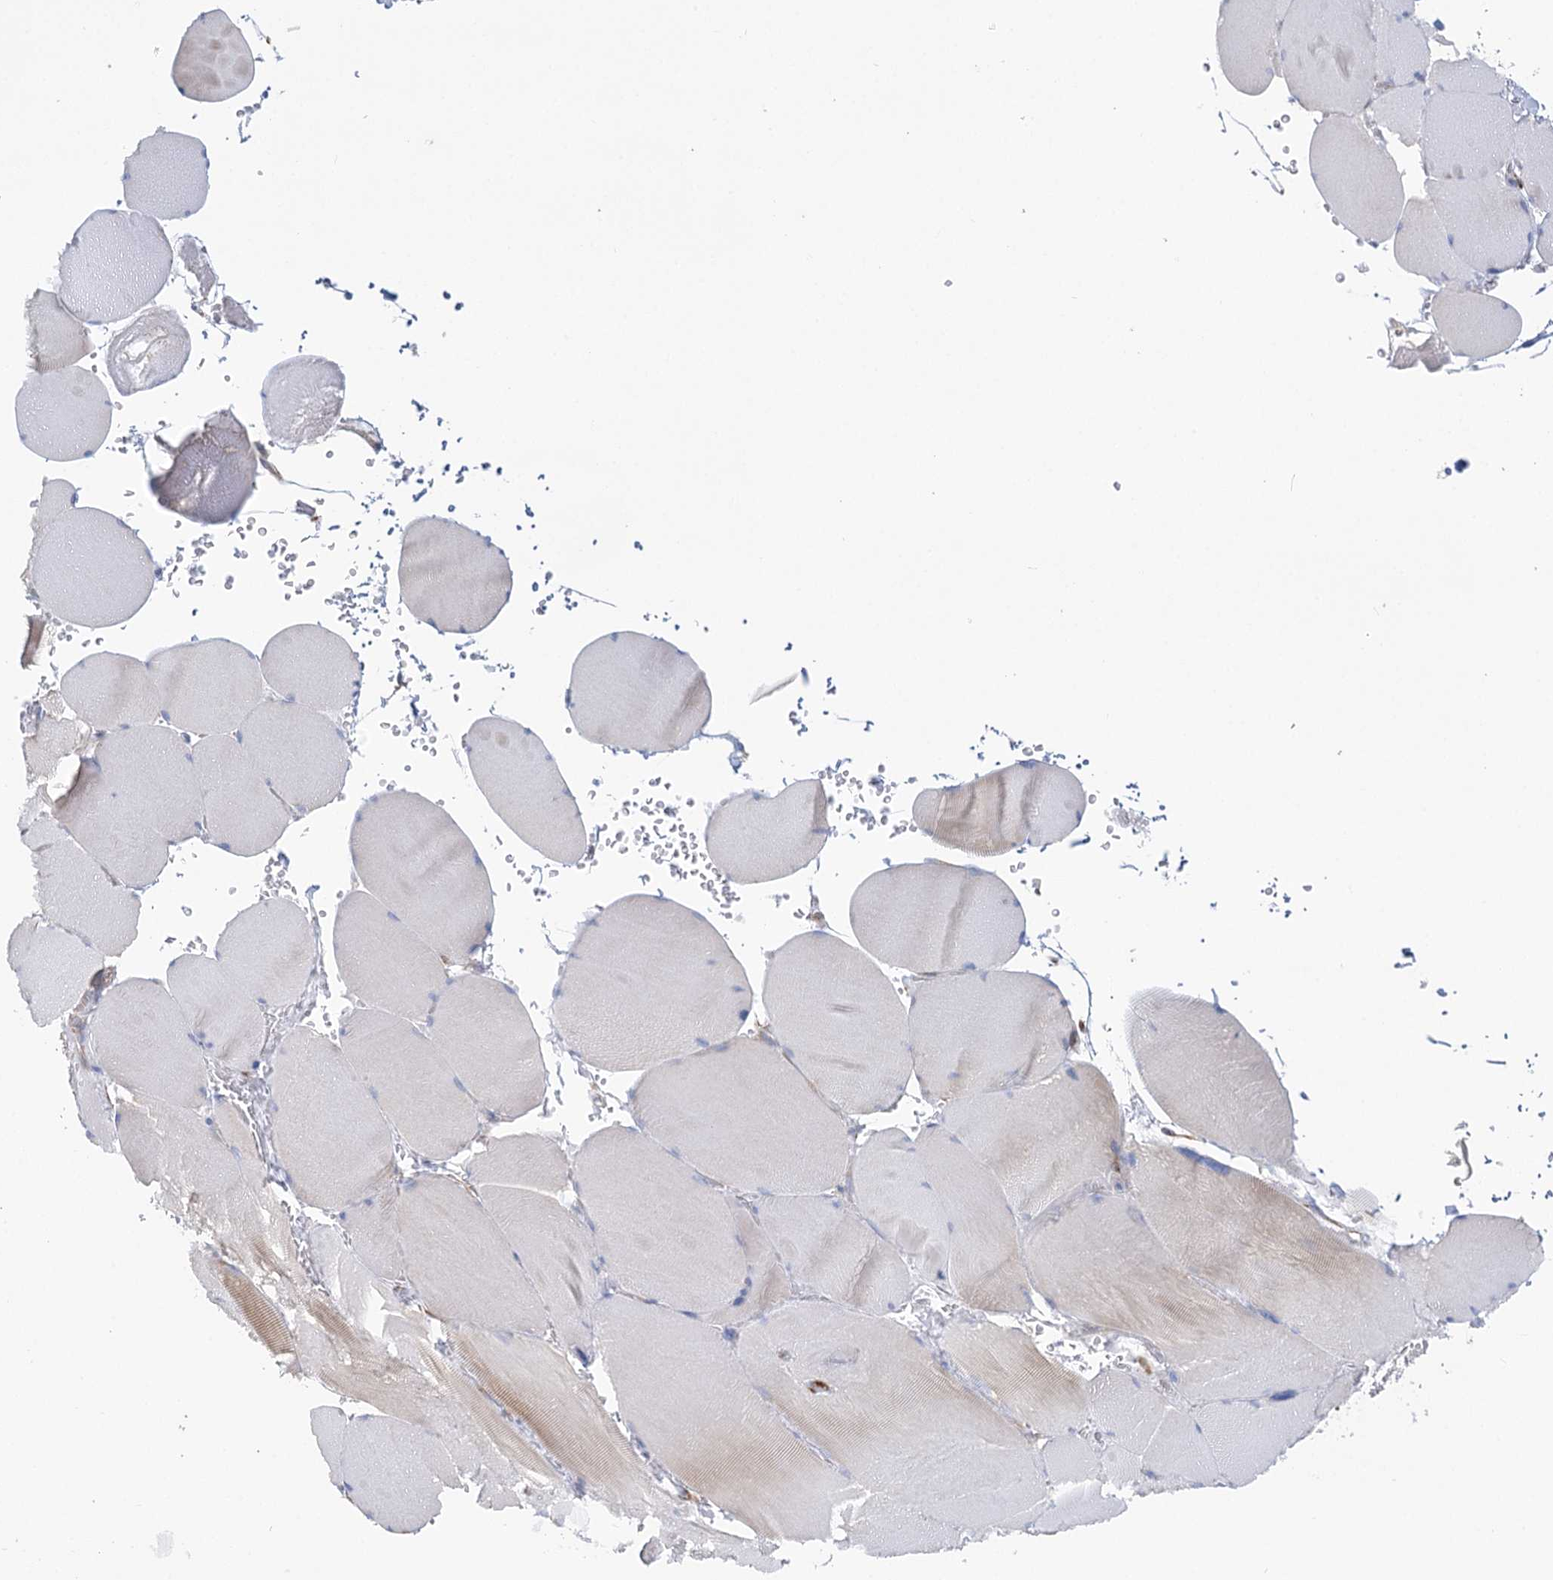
{"staining": {"intensity": "moderate", "quantity": "<25%", "location": "cytoplasmic/membranous"}, "tissue": "skeletal muscle", "cell_type": "Myocytes", "image_type": "normal", "snomed": [{"axis": "morphology", "description": "Normal tissue, NOS"}, {"axis": "topography", "description": "Skeletal muscle"}, {"axis": "topography", "description": "Head-Neck"}], "caption": "About <25% of myocytes in normal skeletal muscle reveal moderate cytoplasmic/membranous protein positivity as visualized by brown immunohistochemical staining.", "gene": "DHTKD1", "patient": {"sex": "male", "age": 66}}